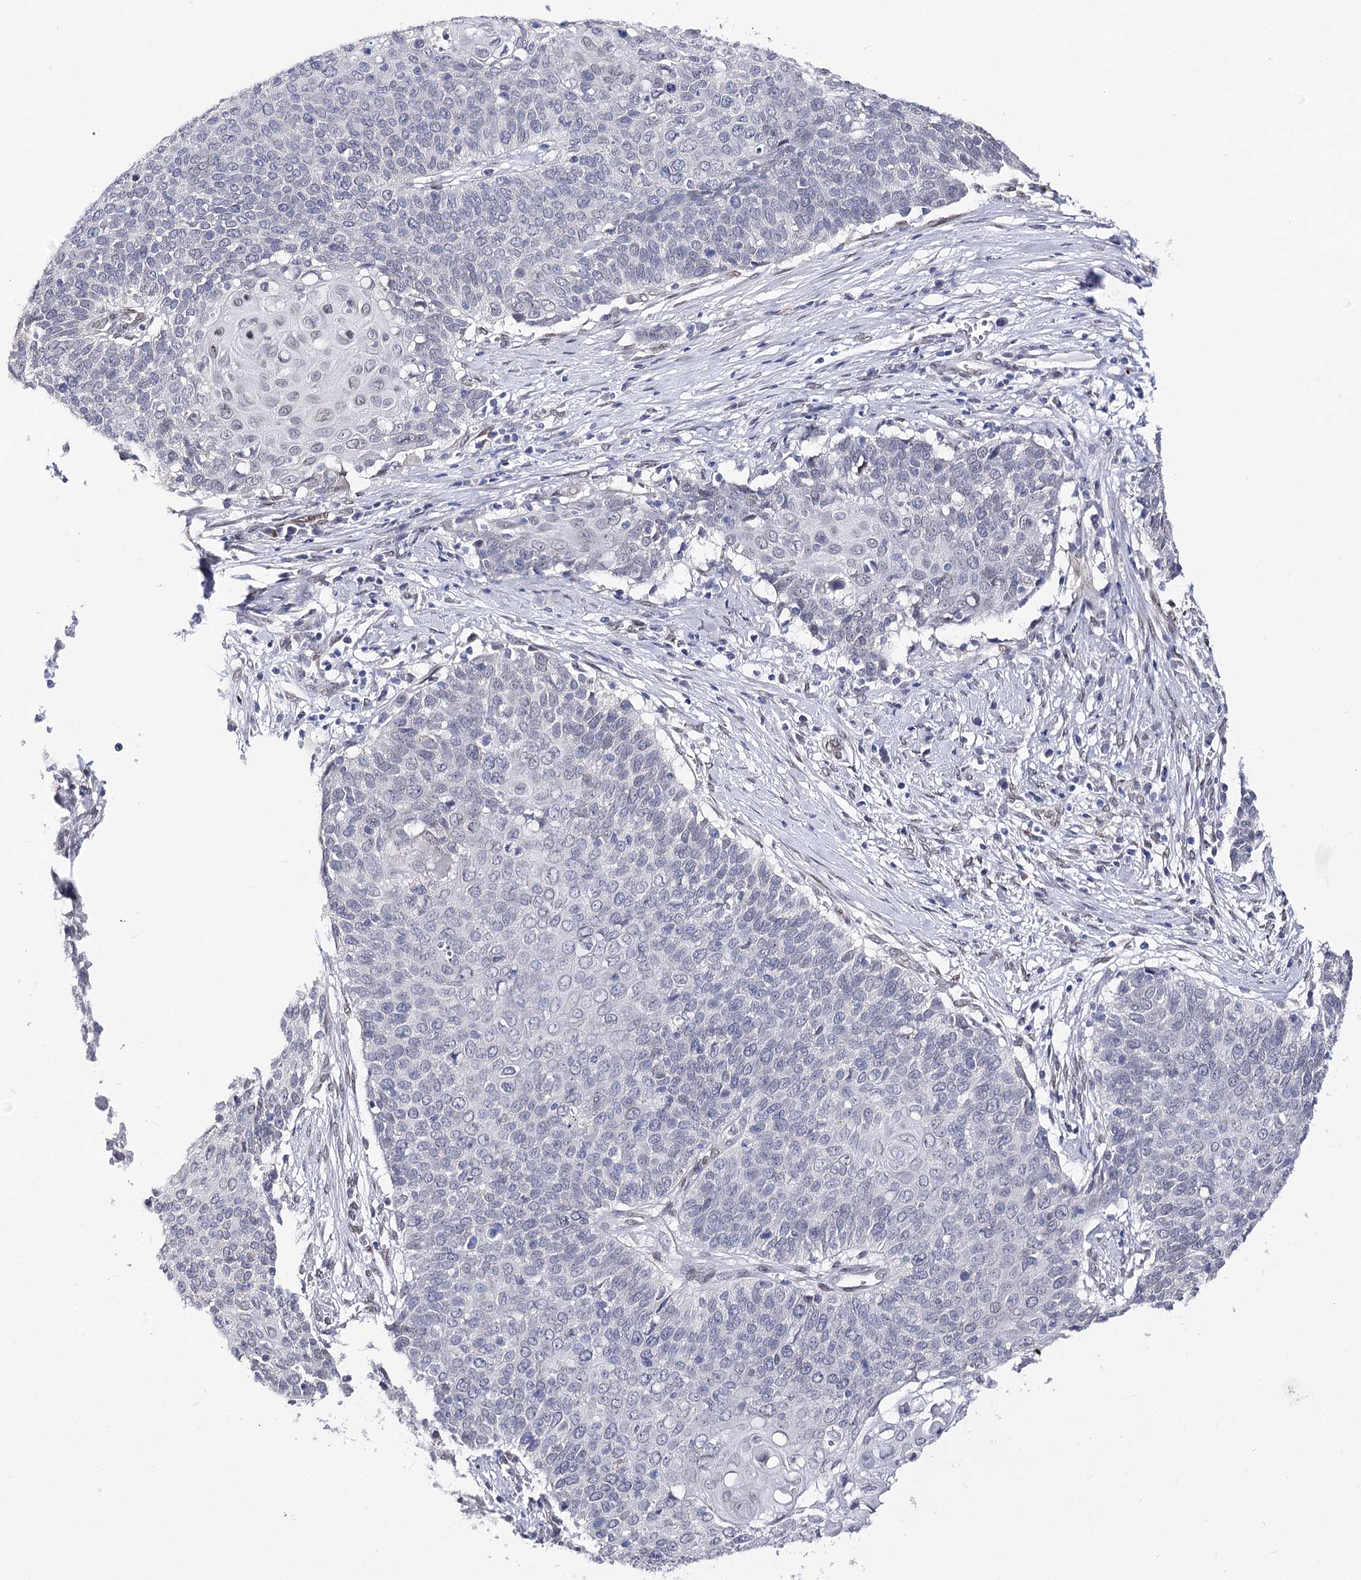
{"staining": {"intensity": "negative", "quantity": "none", "location": "none"}, "tissue": "cervical cancer", "cell_type": "Tumor cells", "image_type": "cancer", "snomed": [{"axis": "morphology", "description": "Squamous cell carcinoma, NOS"}, {"axis": "topography", "description": "Cervix"}], "caption": "Protein analysis of cervical cancer exhibits no significant positivity in tumor cells.", "gene": "TMEM201", "patient": {"sex": "female", "age": 39}}